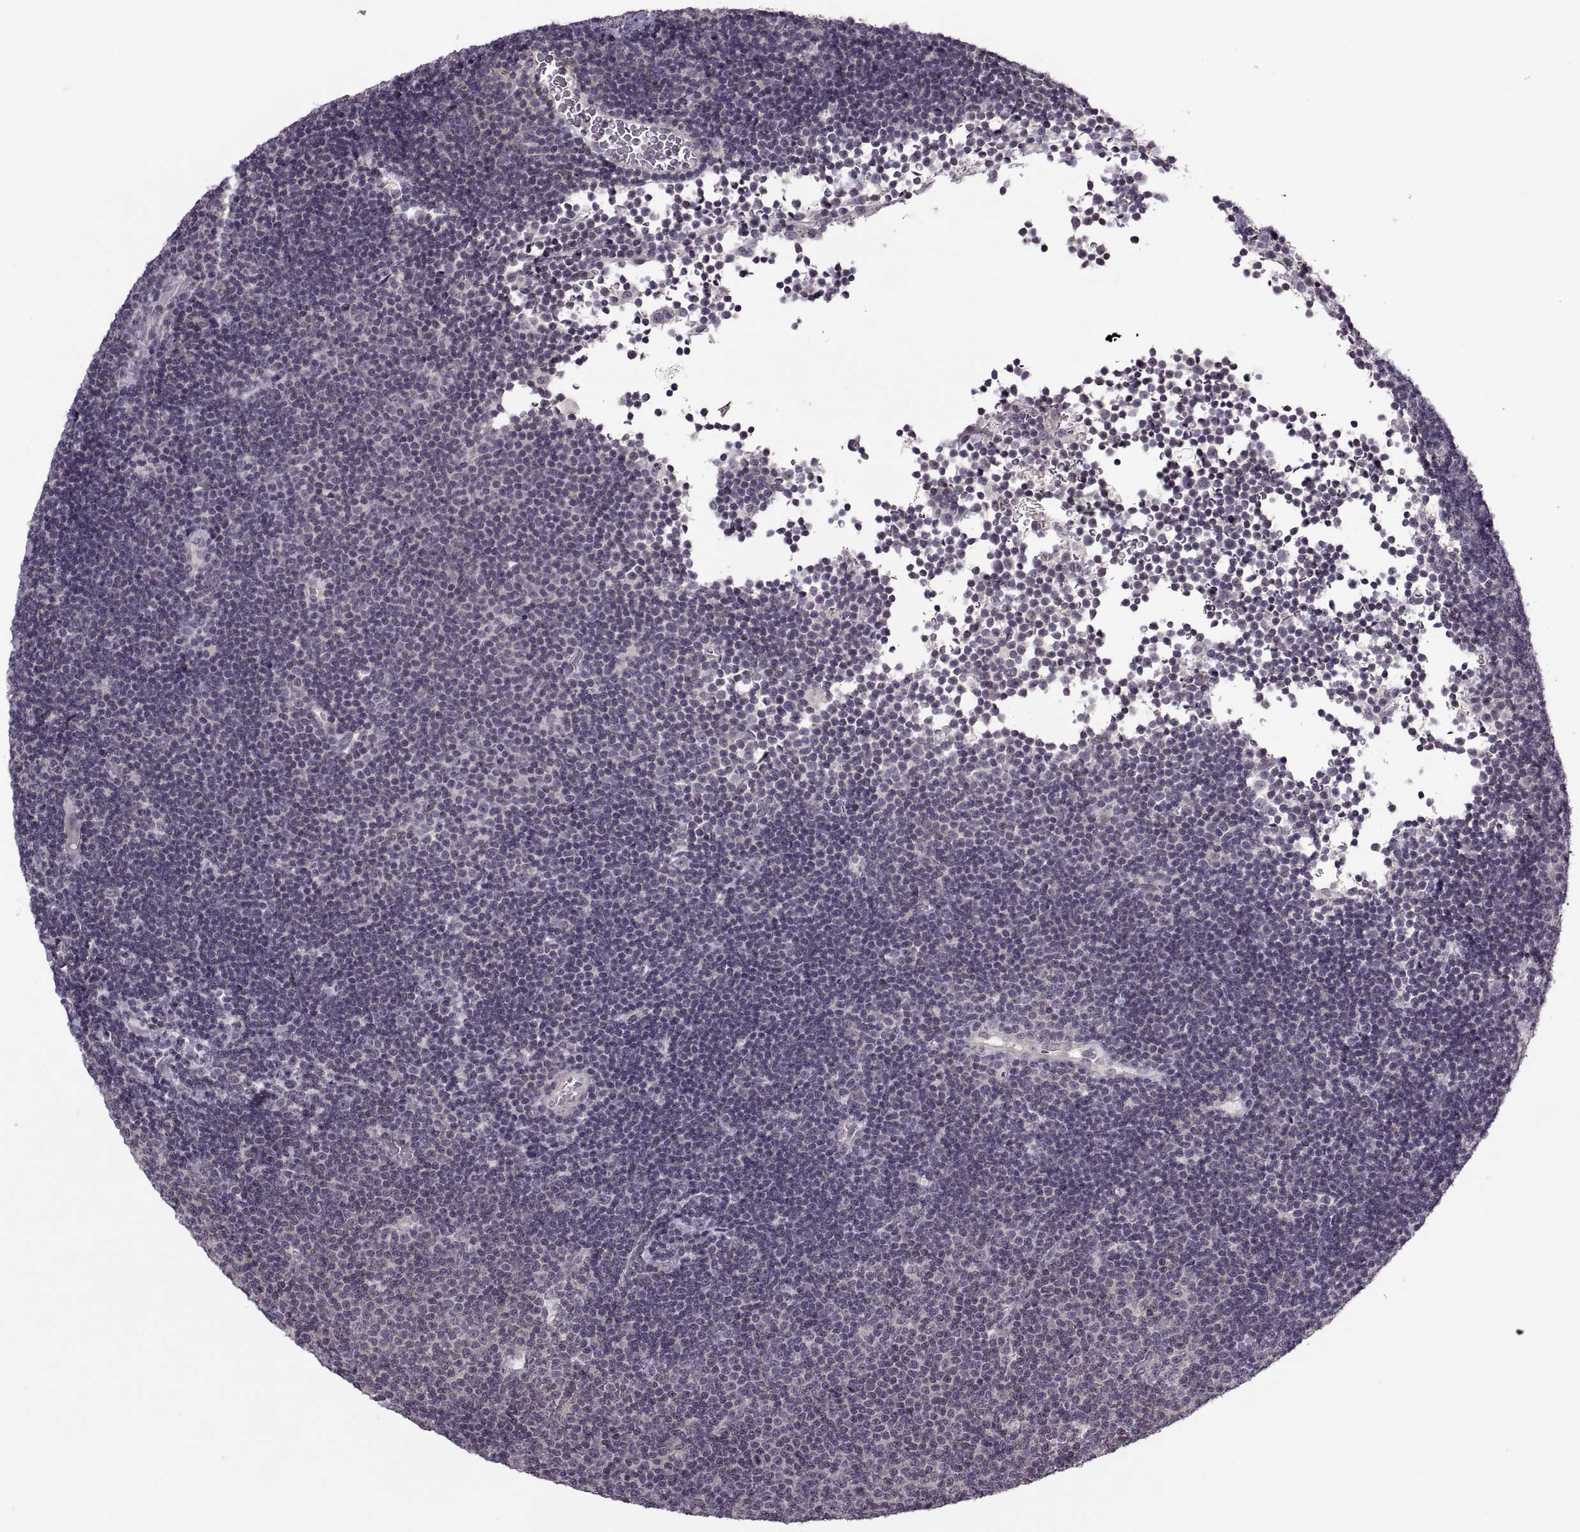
{"staining": {"intensity": "negative", "quantity": "none", "location": "none"}, "tissue": "lymphoma", "cell_type": "Tumor cells", "image_type": "cancer", "snomed": [{"axis": "morphology", "description": "Malignant lymphoma, non-Hodgkin's type, Low grade"}, {"axis": "topography", "description": "Brain"}], "caption": "Tumor cells show no significant protein staining in low-grade malignant lymphoma, non-Hodgkin's type.", "gene": "LUZP2", "patient": {"sex": "female", "age": 66}}